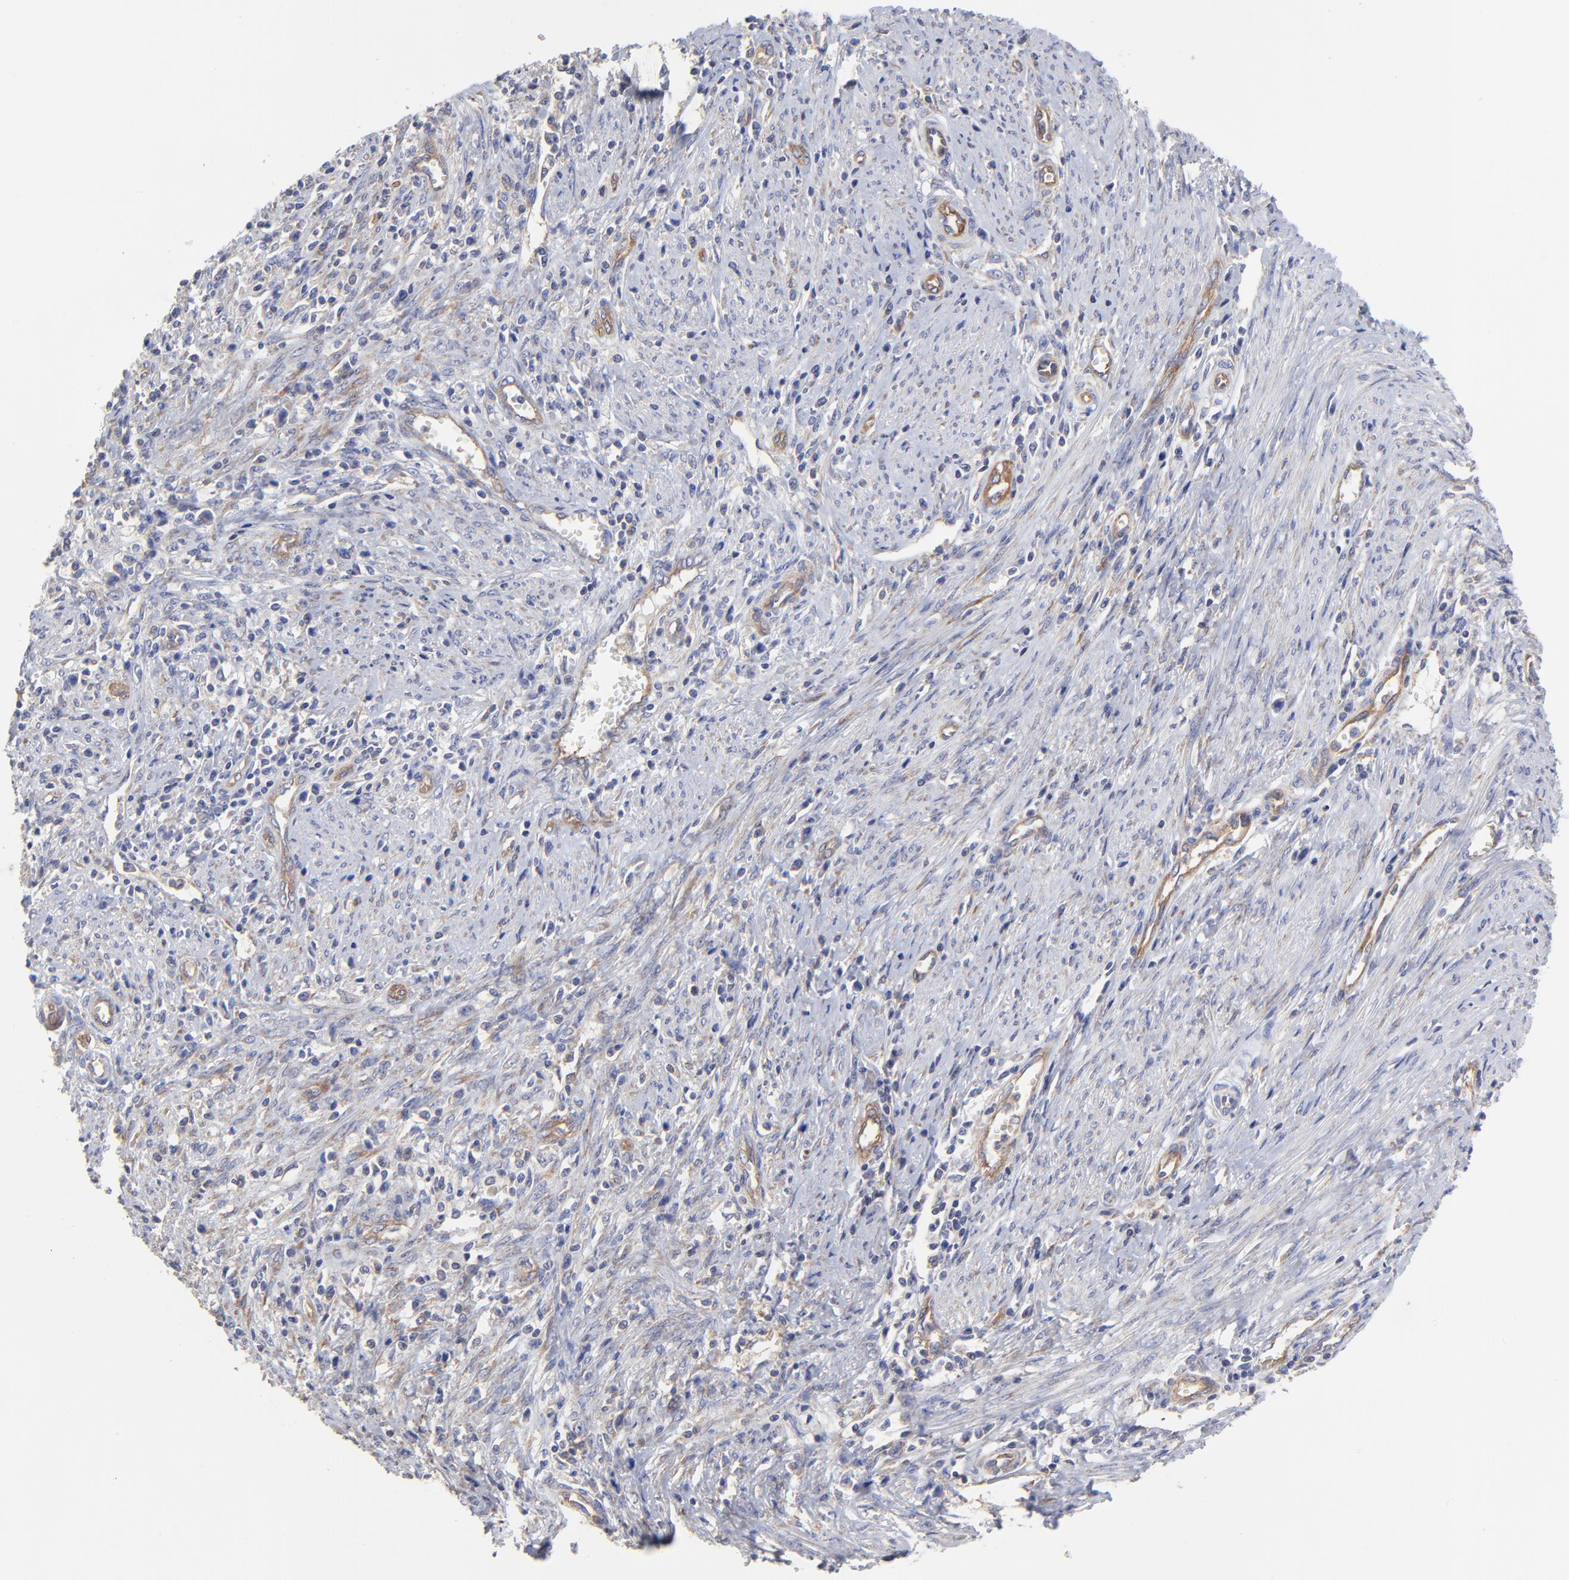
{"staining": {"intensity": "negative", "quantity": "none", "location": "none"}, "tissue": "cervical cancer", "cell_type": "Tumor cells", "image_type": "cancer", "snomed": [{"axis": "morphology", "description": "Adenocarcinoma, NOS"}, {"axis": "topography", "description": "Cervix"}], "caption": "This is an IHC photomicrograph of human cervical adenocarcinoma. There is no positivity in tumor cells.", "gene": "SULF2", "patient": {"sex": "female", "age": 36}}